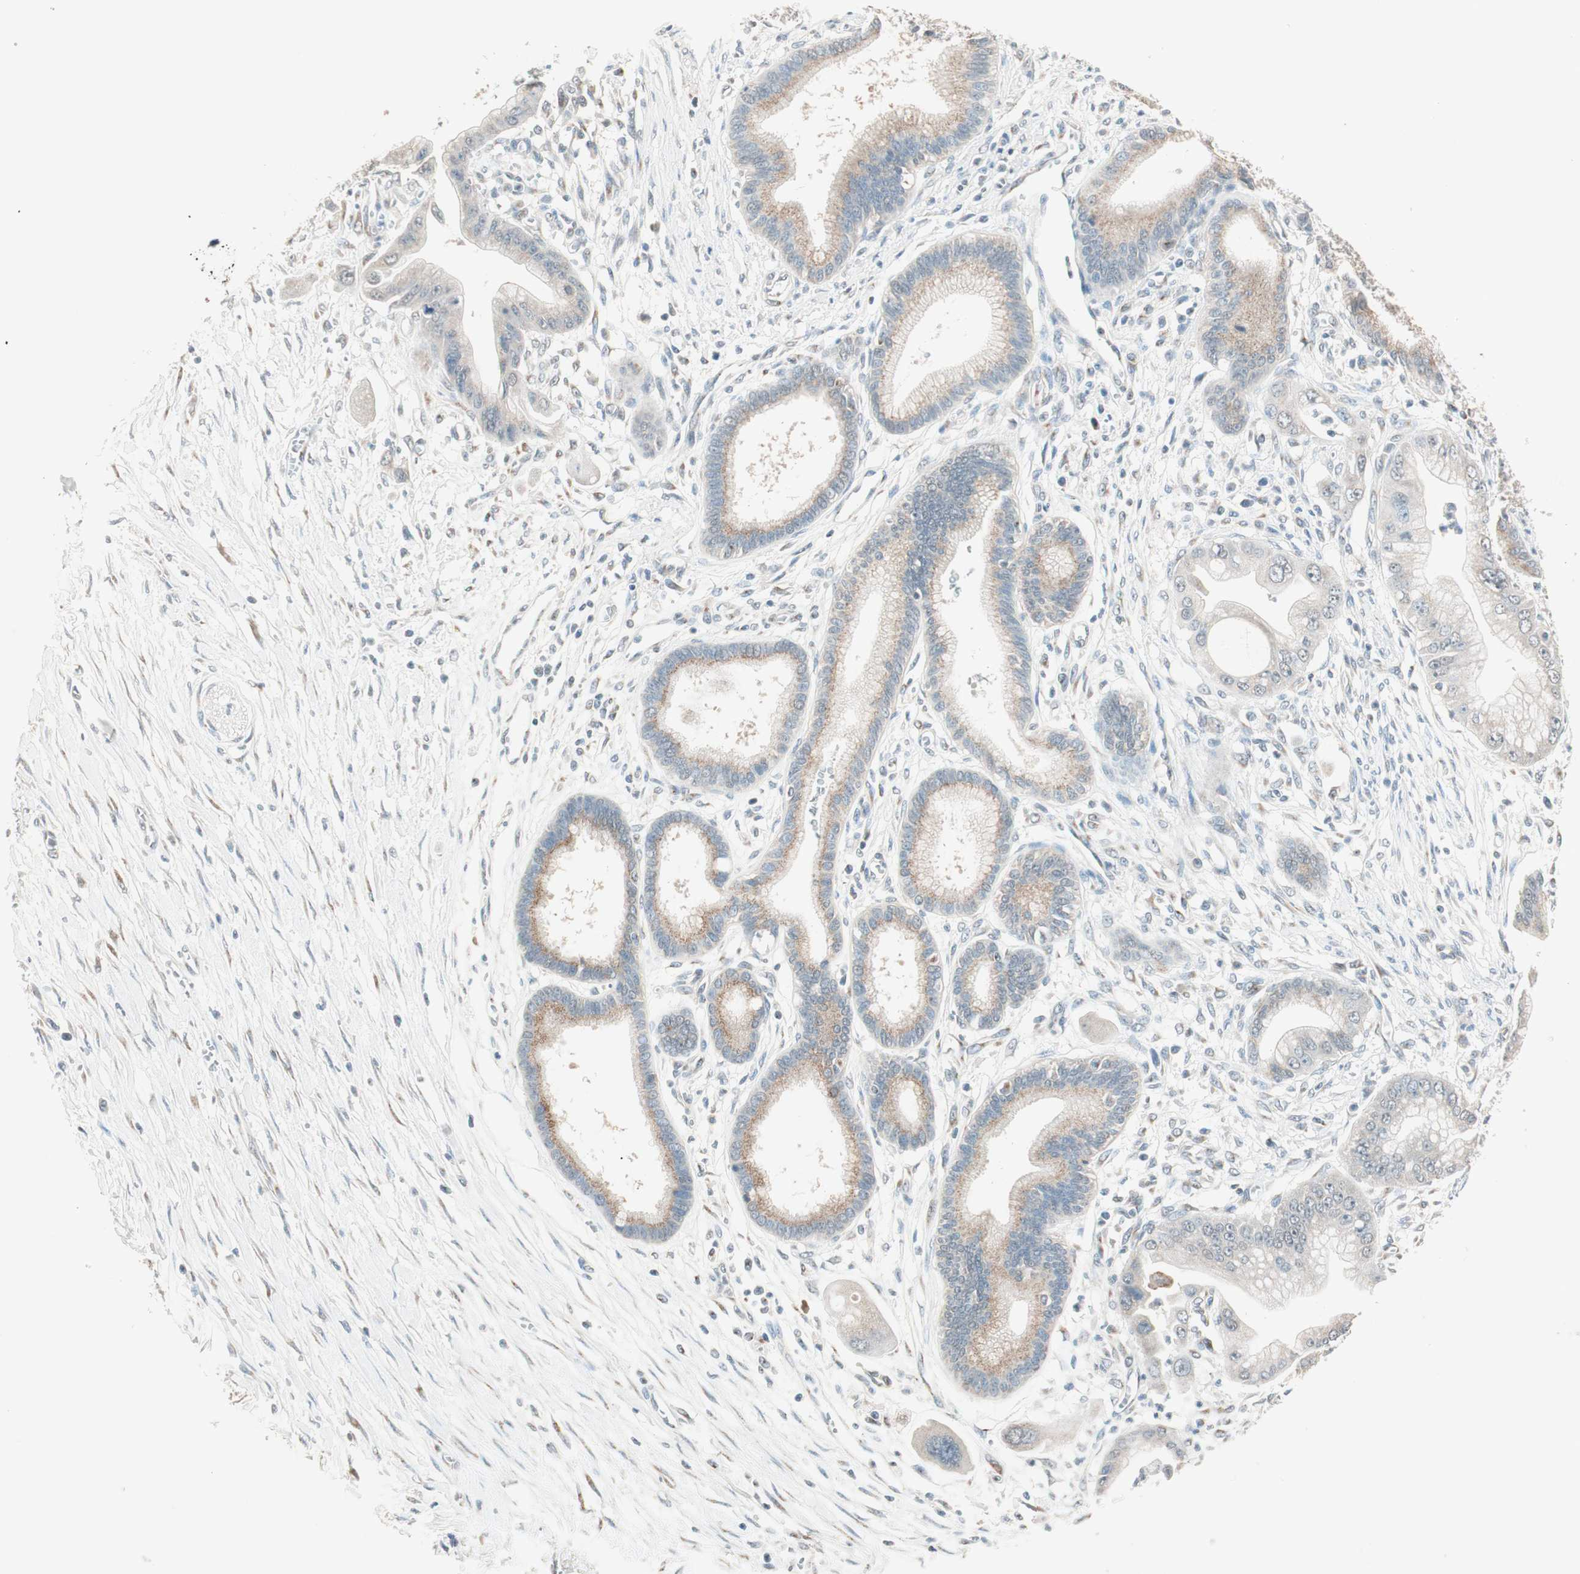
{"staining": {"intensity": "moderate", "quantity": ">75%", "location": "cytoplasmic/membranous"}, "tissue": "pancreatic cancer", "cell_type": "Tumor cells", "image_type": "cancer", "snomed": [{"axis": "morphology", "description": "Adenocarcinoma, NOS"}, {"axis": "topography", "description": "Pancreas"}], "caption": "This is a histology image of immunohistochemistry (IHC) staining of pancreatic cancer, which shows moderate staining in the cytoplasmic/membranous of tumor cells.", "gene": "SEC16A", "patient": {"sex": "male", "age": 59}}